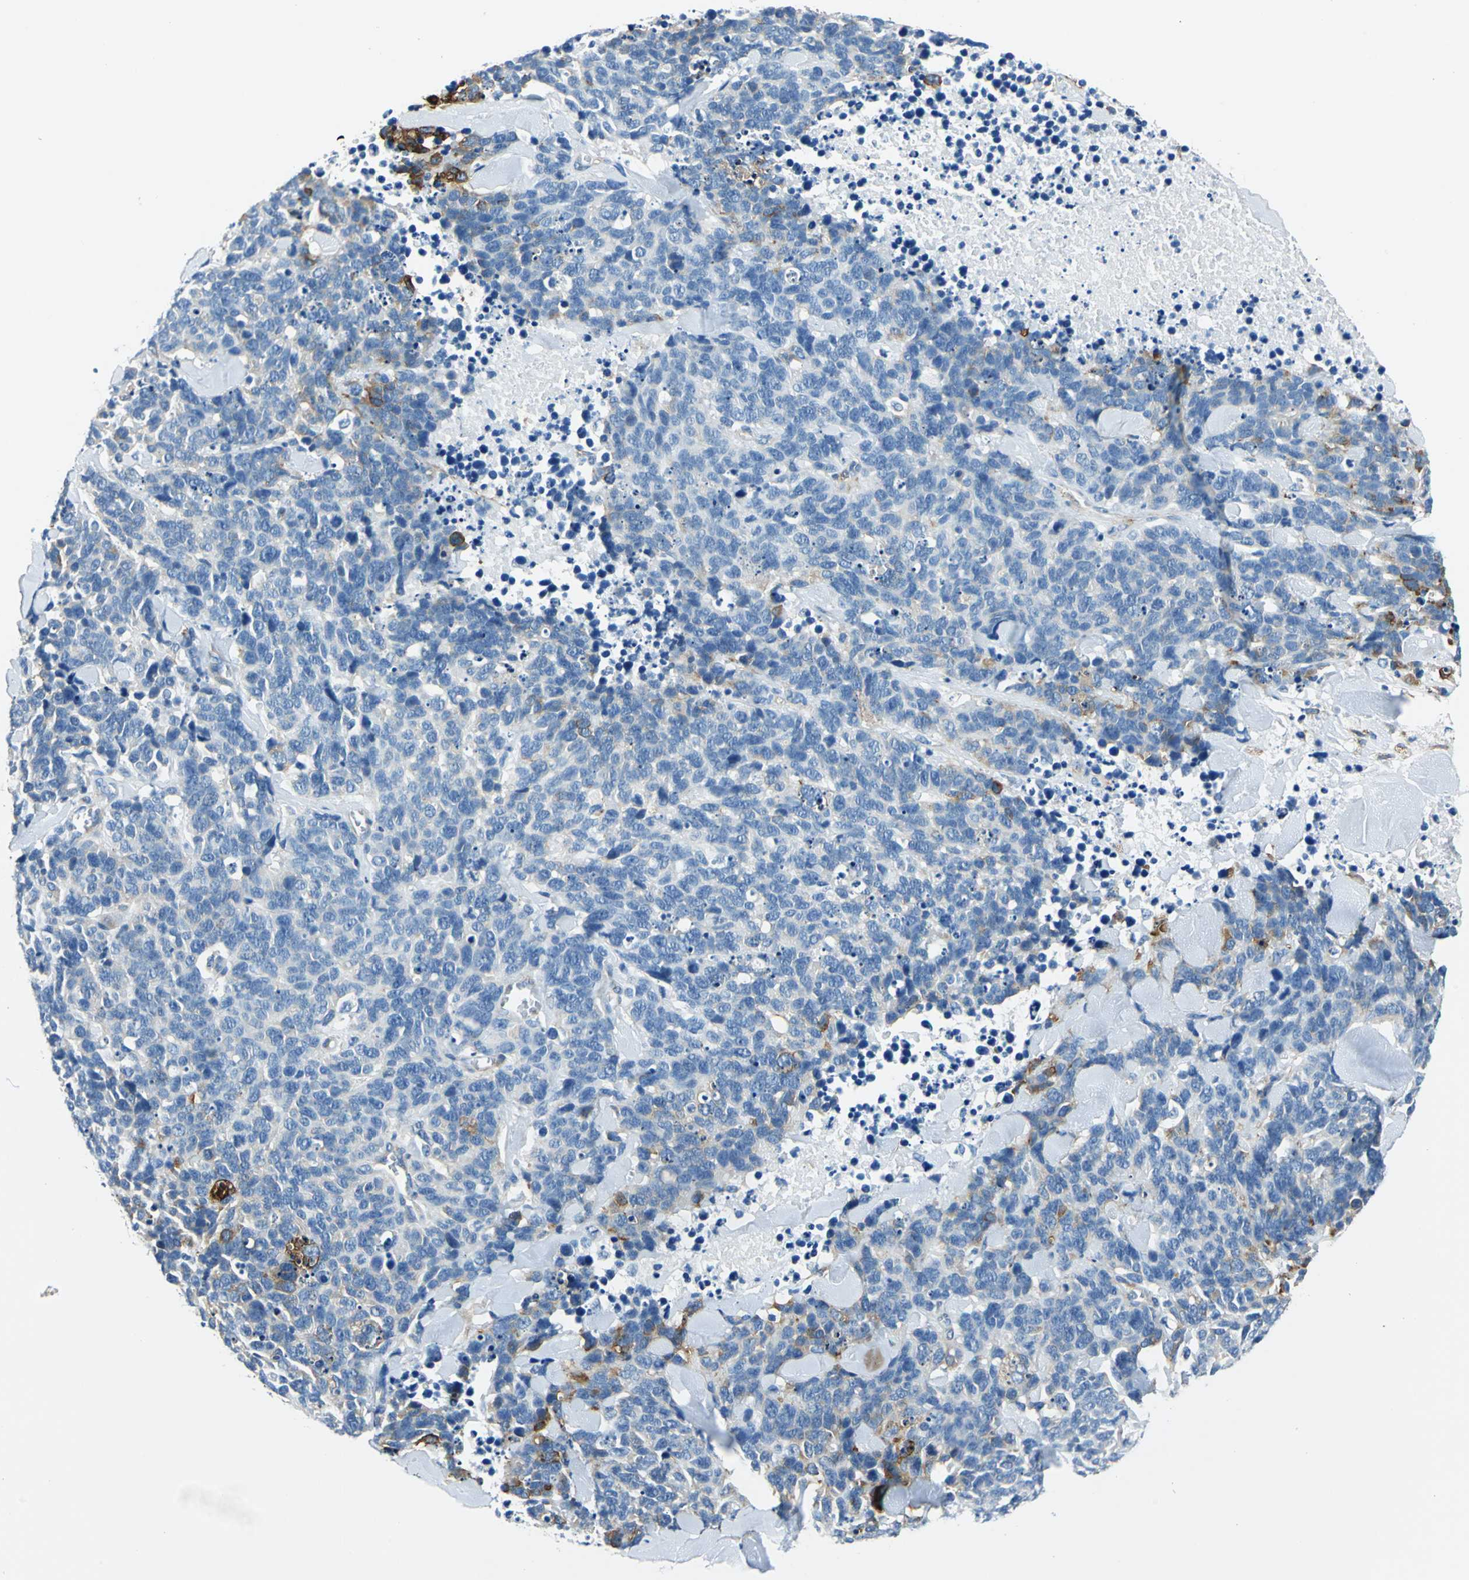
{"staining": {"intensity": "weak", "quantity": "25%-75%", "location": "cytoplasmic/membranous"}, "tissue": "lung cancer", "cell_type": "Tumor cells", "image_type": "cancer", "snomed": [{"axis": "morphology", "description": "Neoplasm, malignant, NOS"}, {"axis": "topography", "description": "Lung"}], "caption": "Malignant neoplasm (lung) stained with a brown dye displays weak cytoplasmic/membranous positive staining in approximately 25%-75% of tumor cells.", "gene": "AKAP12", "patient": {"sex": "female", "age": 58}}